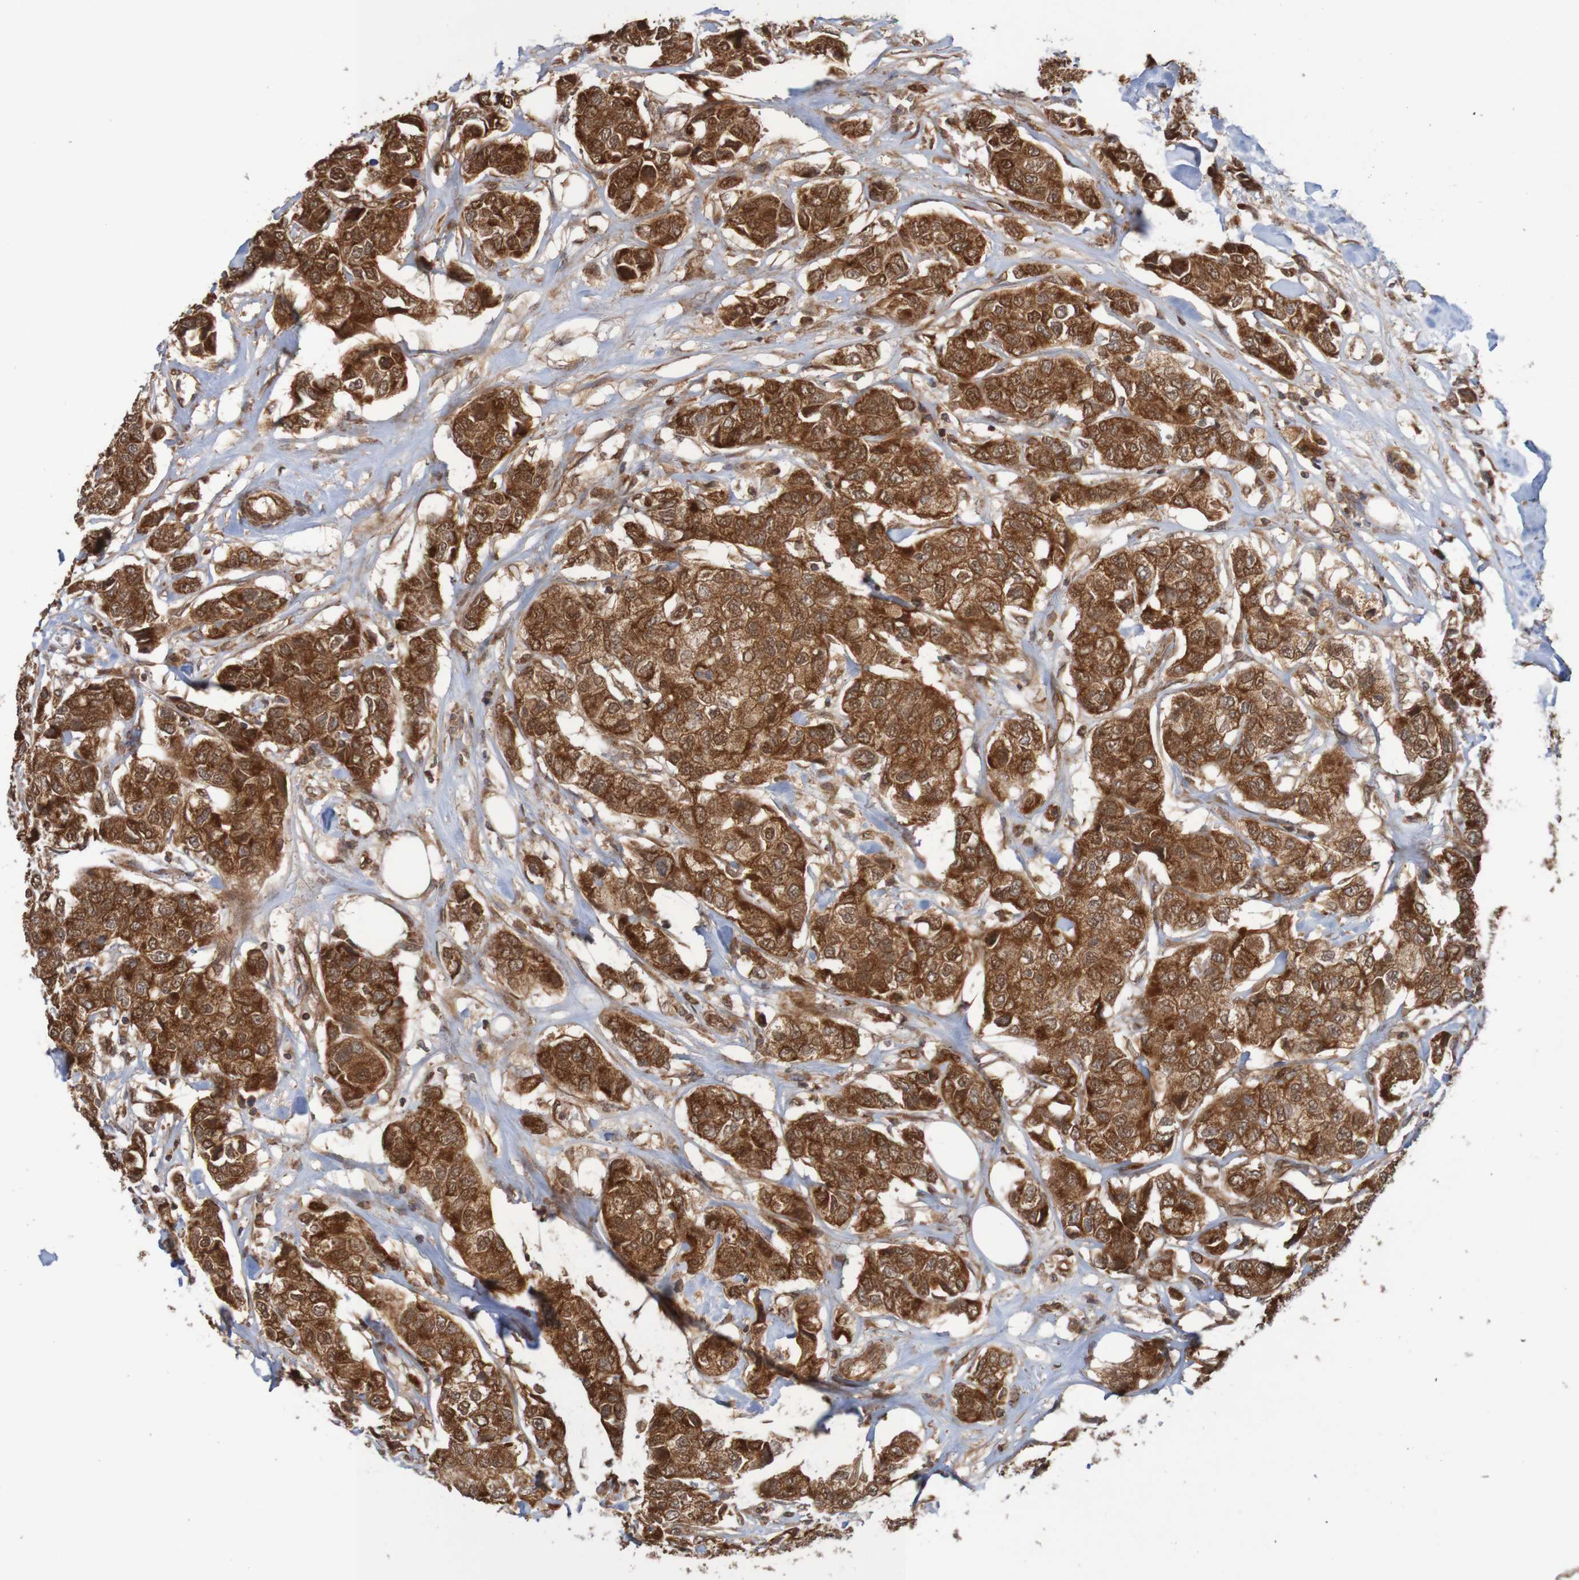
{"staining": {"intensity": "strong", "quantity": ">75%", "location": "cytoplasmic/membranous"}, "tissue": "breast cancer", "cell_type": "Tumor cells", "image_type": "cancer", "snomed": [{"axis": "morphology", "description": "Duct carcinoma"}, {"axis": "topography", "description": "Breast"}], "caption": "This photomicrograph reveals immunohistochemistry staining of human breast cancer (infiltrating ductal carcinoma), with high strong cytoplasmic/membranous staining in approximately >75% of tumor cells.", "gene": "MRPL52", "patient": {"sex": "female", "age": 80}}